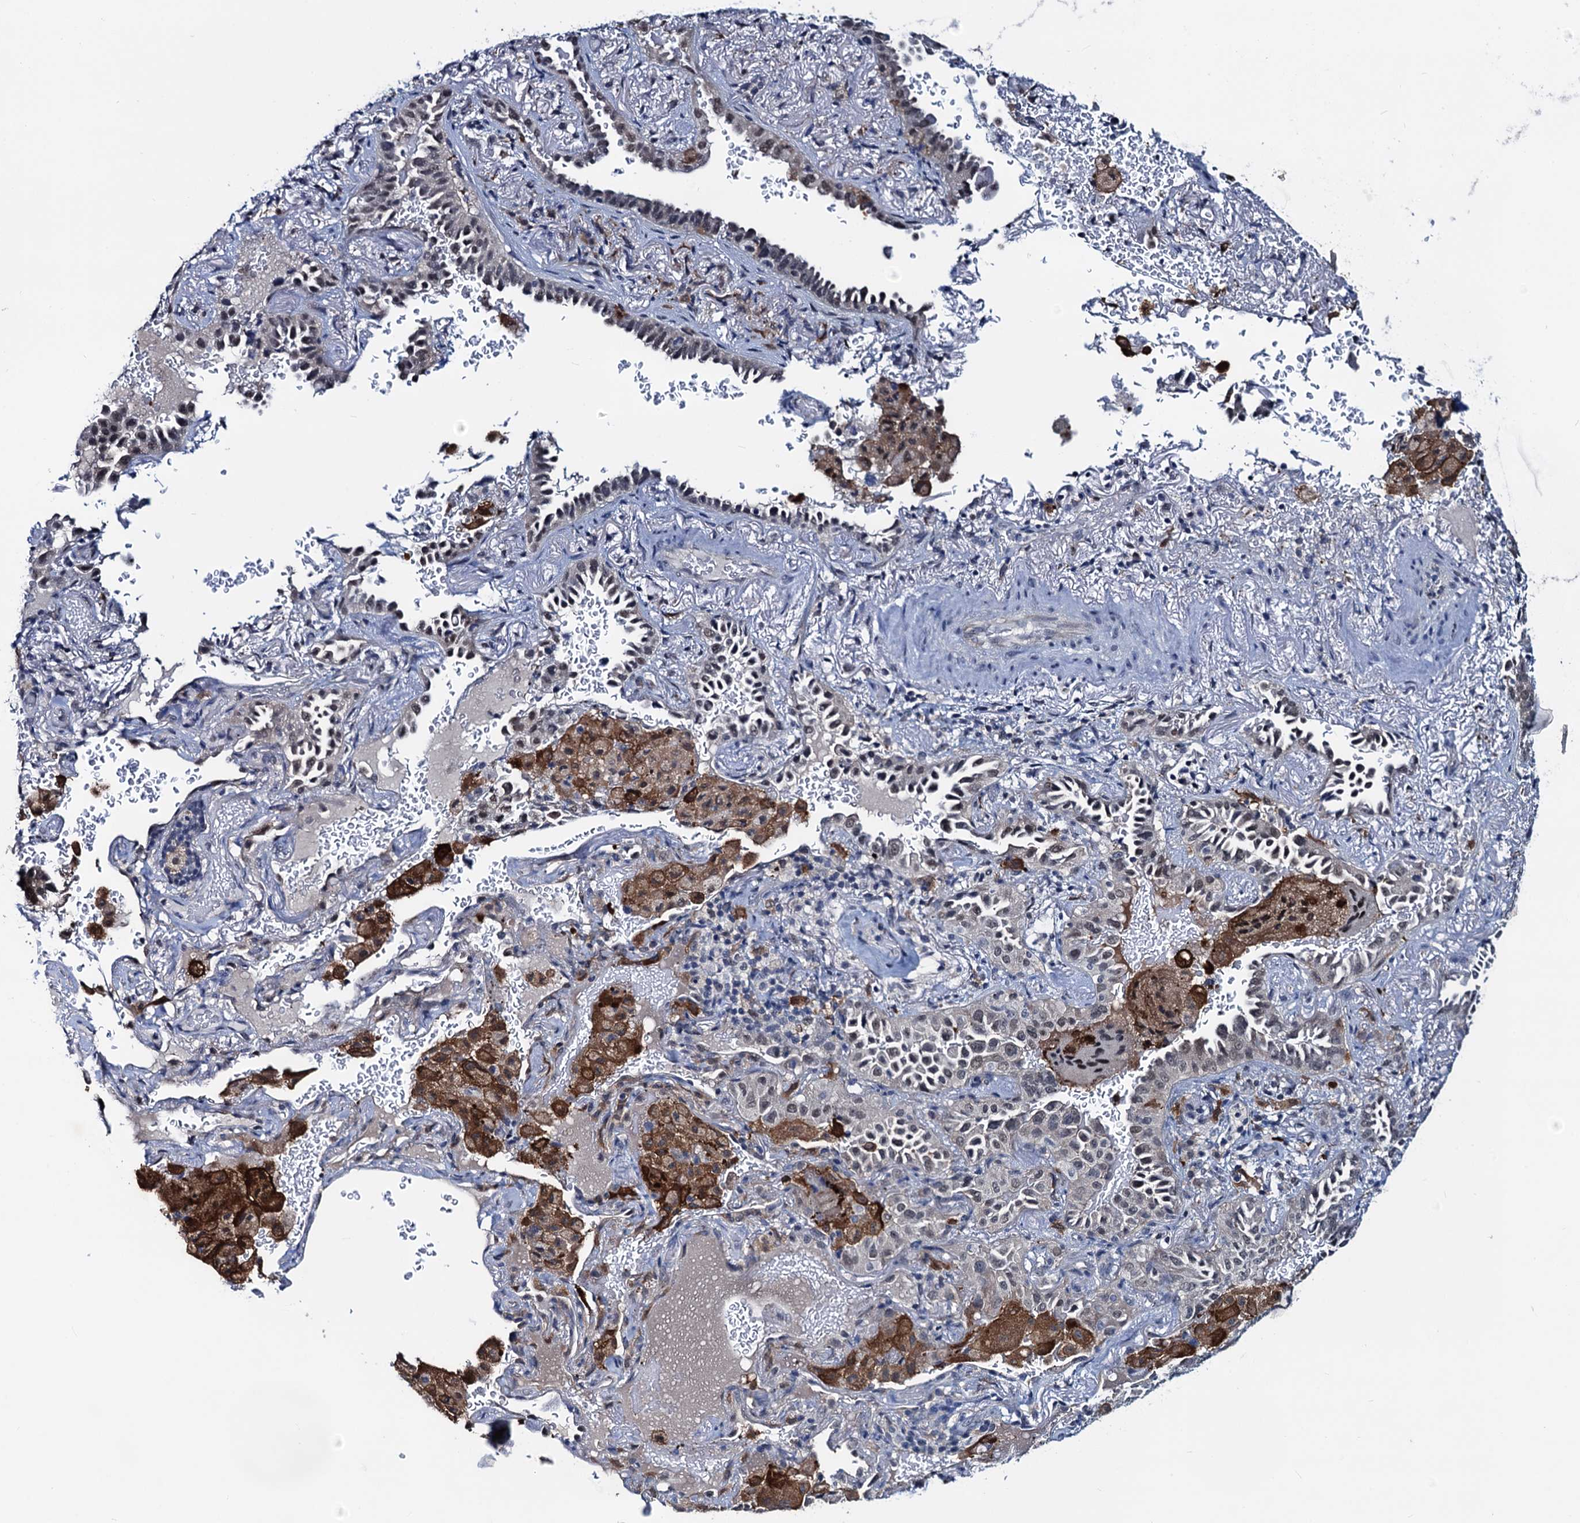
{"staining": {"intensity": "moderate", "quantity": "<25%", "location": "cytoplasmic/membranous"}, "tissue": "lung cancer", "cell_type": "Tumor cells", "image_type": "cancer", "snomed": [{"axis": "morphology", "description": "Adenocarcinoma, NOS"}, {"axis": "topography", "description": "Lung"}], "caption": "A photomicrograph showing moderate cytoplasmic/membranous staining in approximately <25% of tumor cells in lung adenocarcinoma, as visualized by brown immunohistochemical staining.", "gene": "RTKN2", "patient": {"sex": "female", "age": 69}}